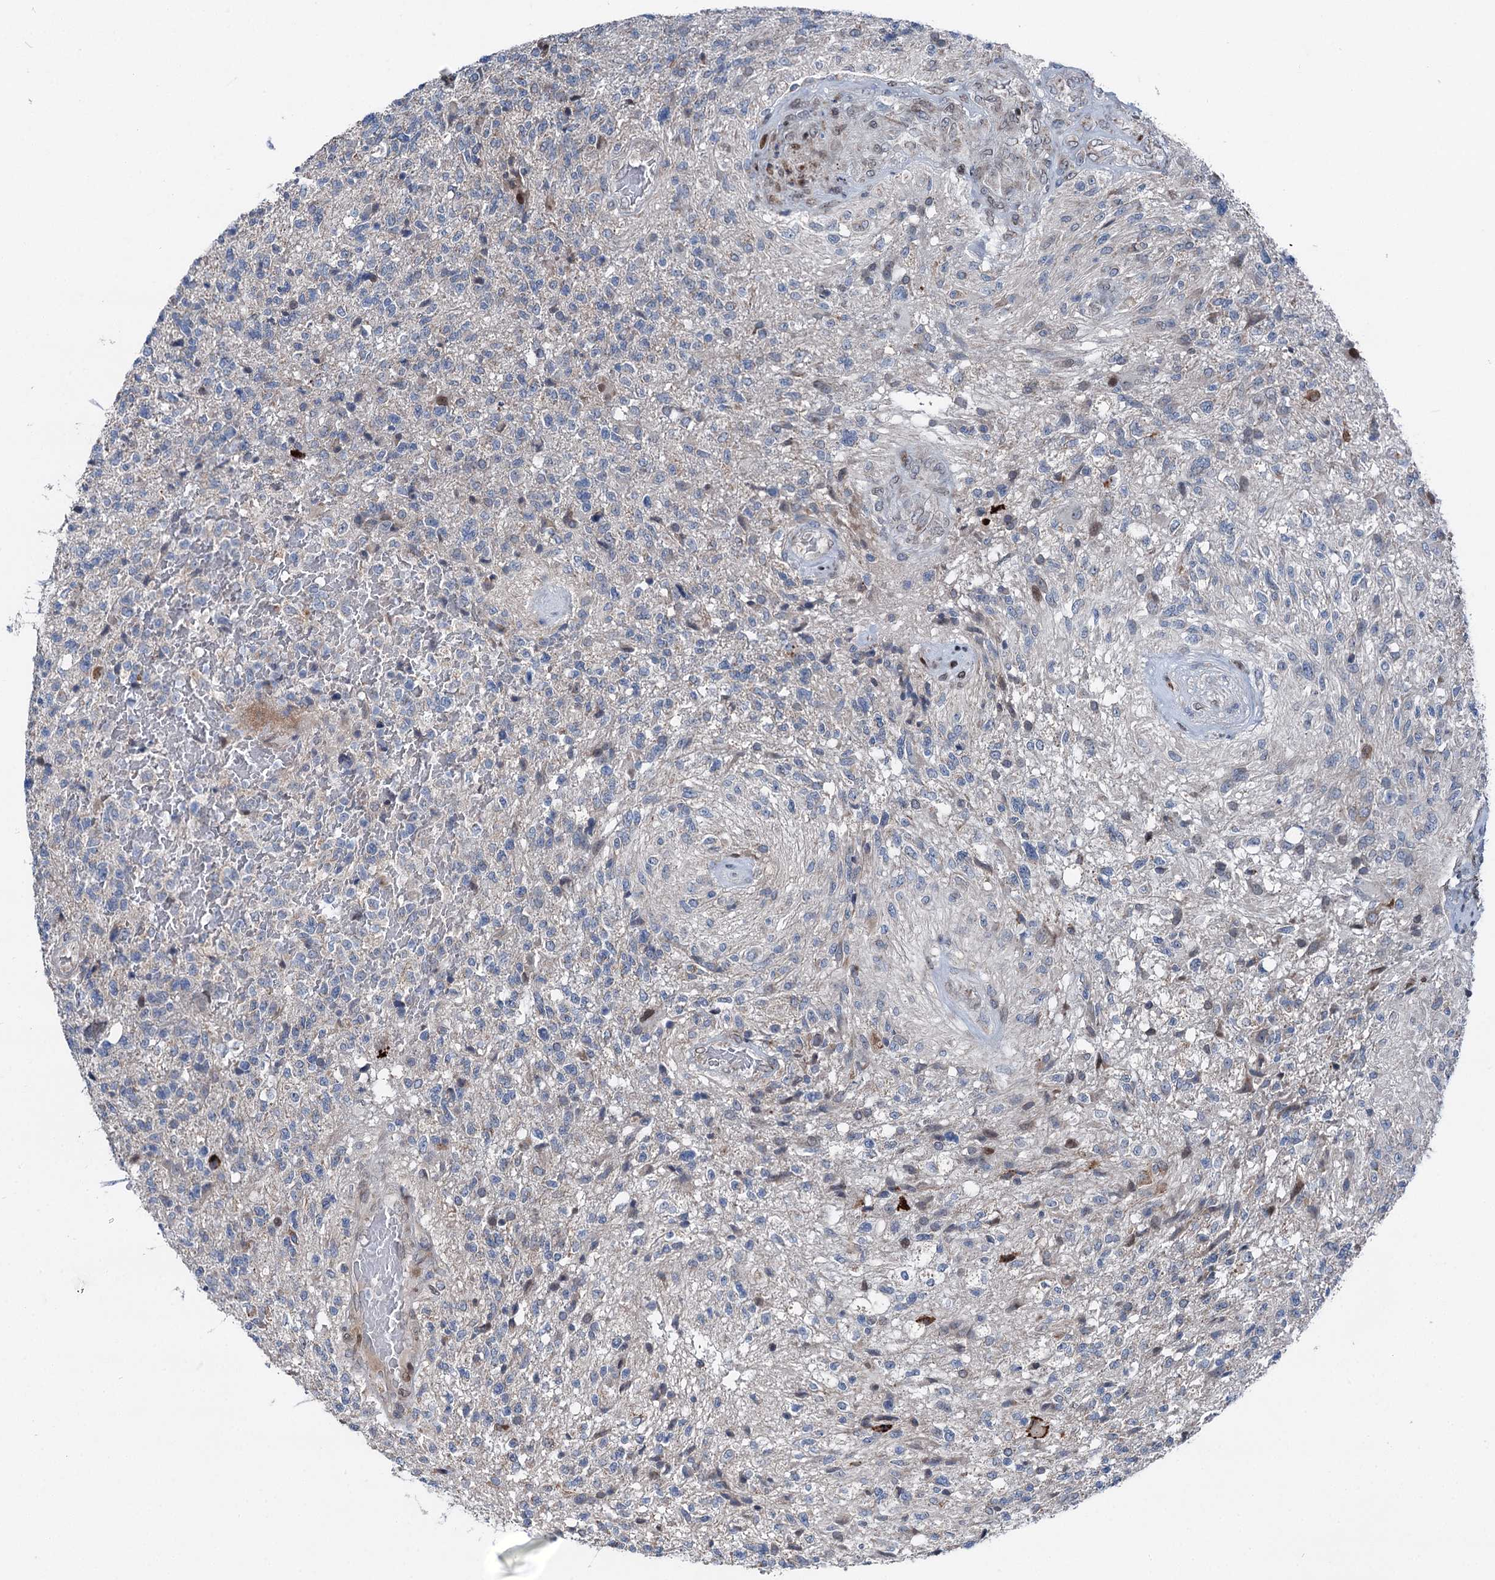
{"staining": {"intensity": "negative", "quantity": "none", "location": "none"}, "tissue": "glioma", "cell_type": "Tumor cells", "image_type": "cancer", "snomed": [{"axis": "morphology", "description": "Glioma, malignant, High grade"}, {"axis": "topography", "description": "Brain"}], "caption": "Image shows no significant protein expression in tumor cells of glioma.", "gene": "MRPL14", "patient": {"sex": "male", "age": 56}}